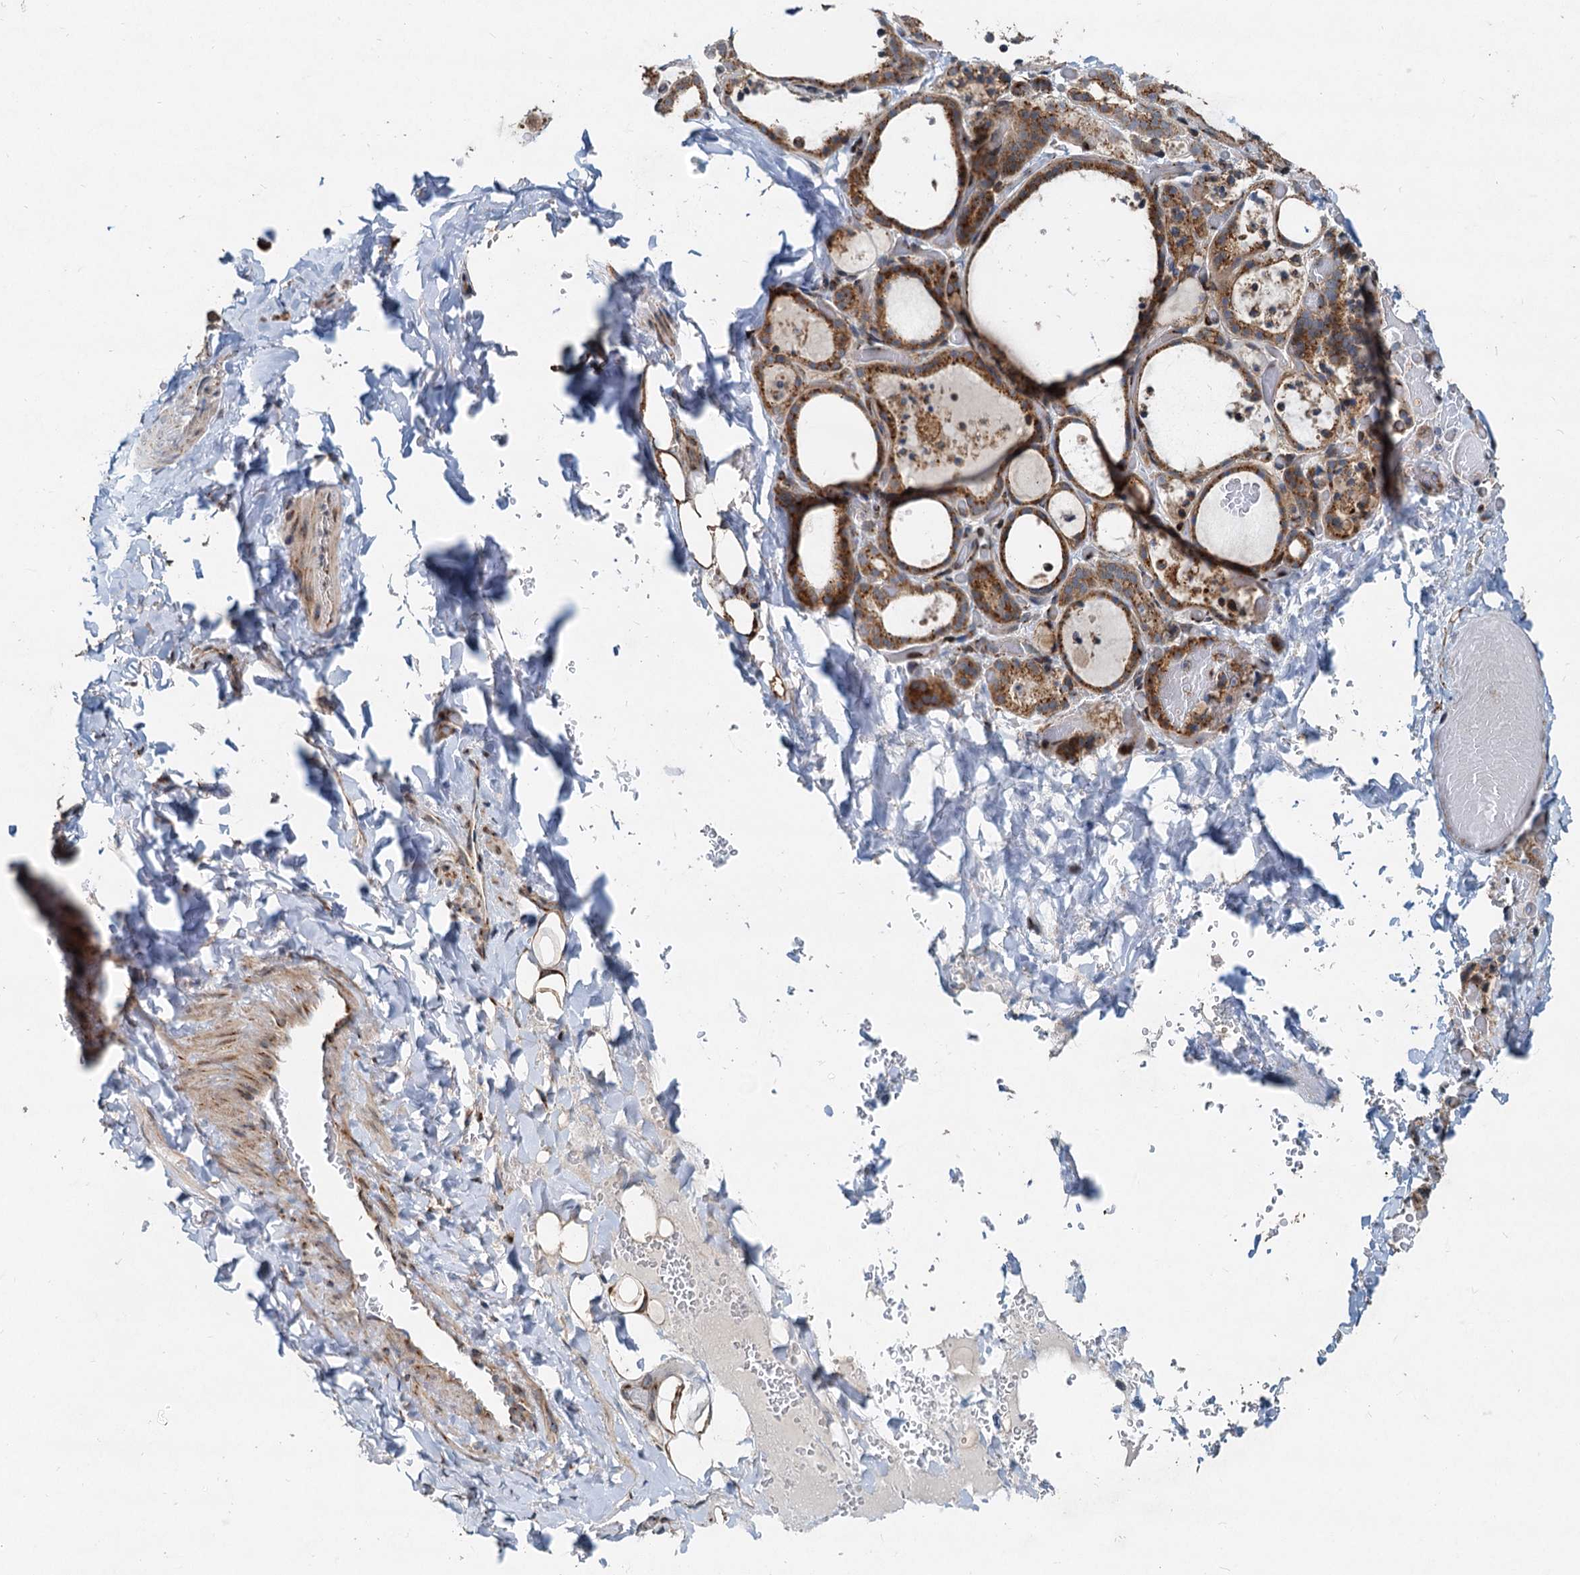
{"staining": {"intensity": "moderate", "quantity": ">75%", "location": "cytoplasmic/membranous"}, "tissue": "thyroid gland", "cell_type": "Glandular cells", "image_type": "normal", "snomed": [{"axis": "morphology", "description": "Normal tissue, NOS"}, {"axis": "topography", "description": "Thyroid gland"}], "caption": "Protein staining exhibits moderate cytoplasmic/membranous staining in about >75% of glandular cells in benign thyroid gland. (DAB (3,3'-diaminobenzidine) IHC with brightfield microscopy, high magnification).", "gene": "CEP68", "patient": {"sex": "female", "age": 44}}